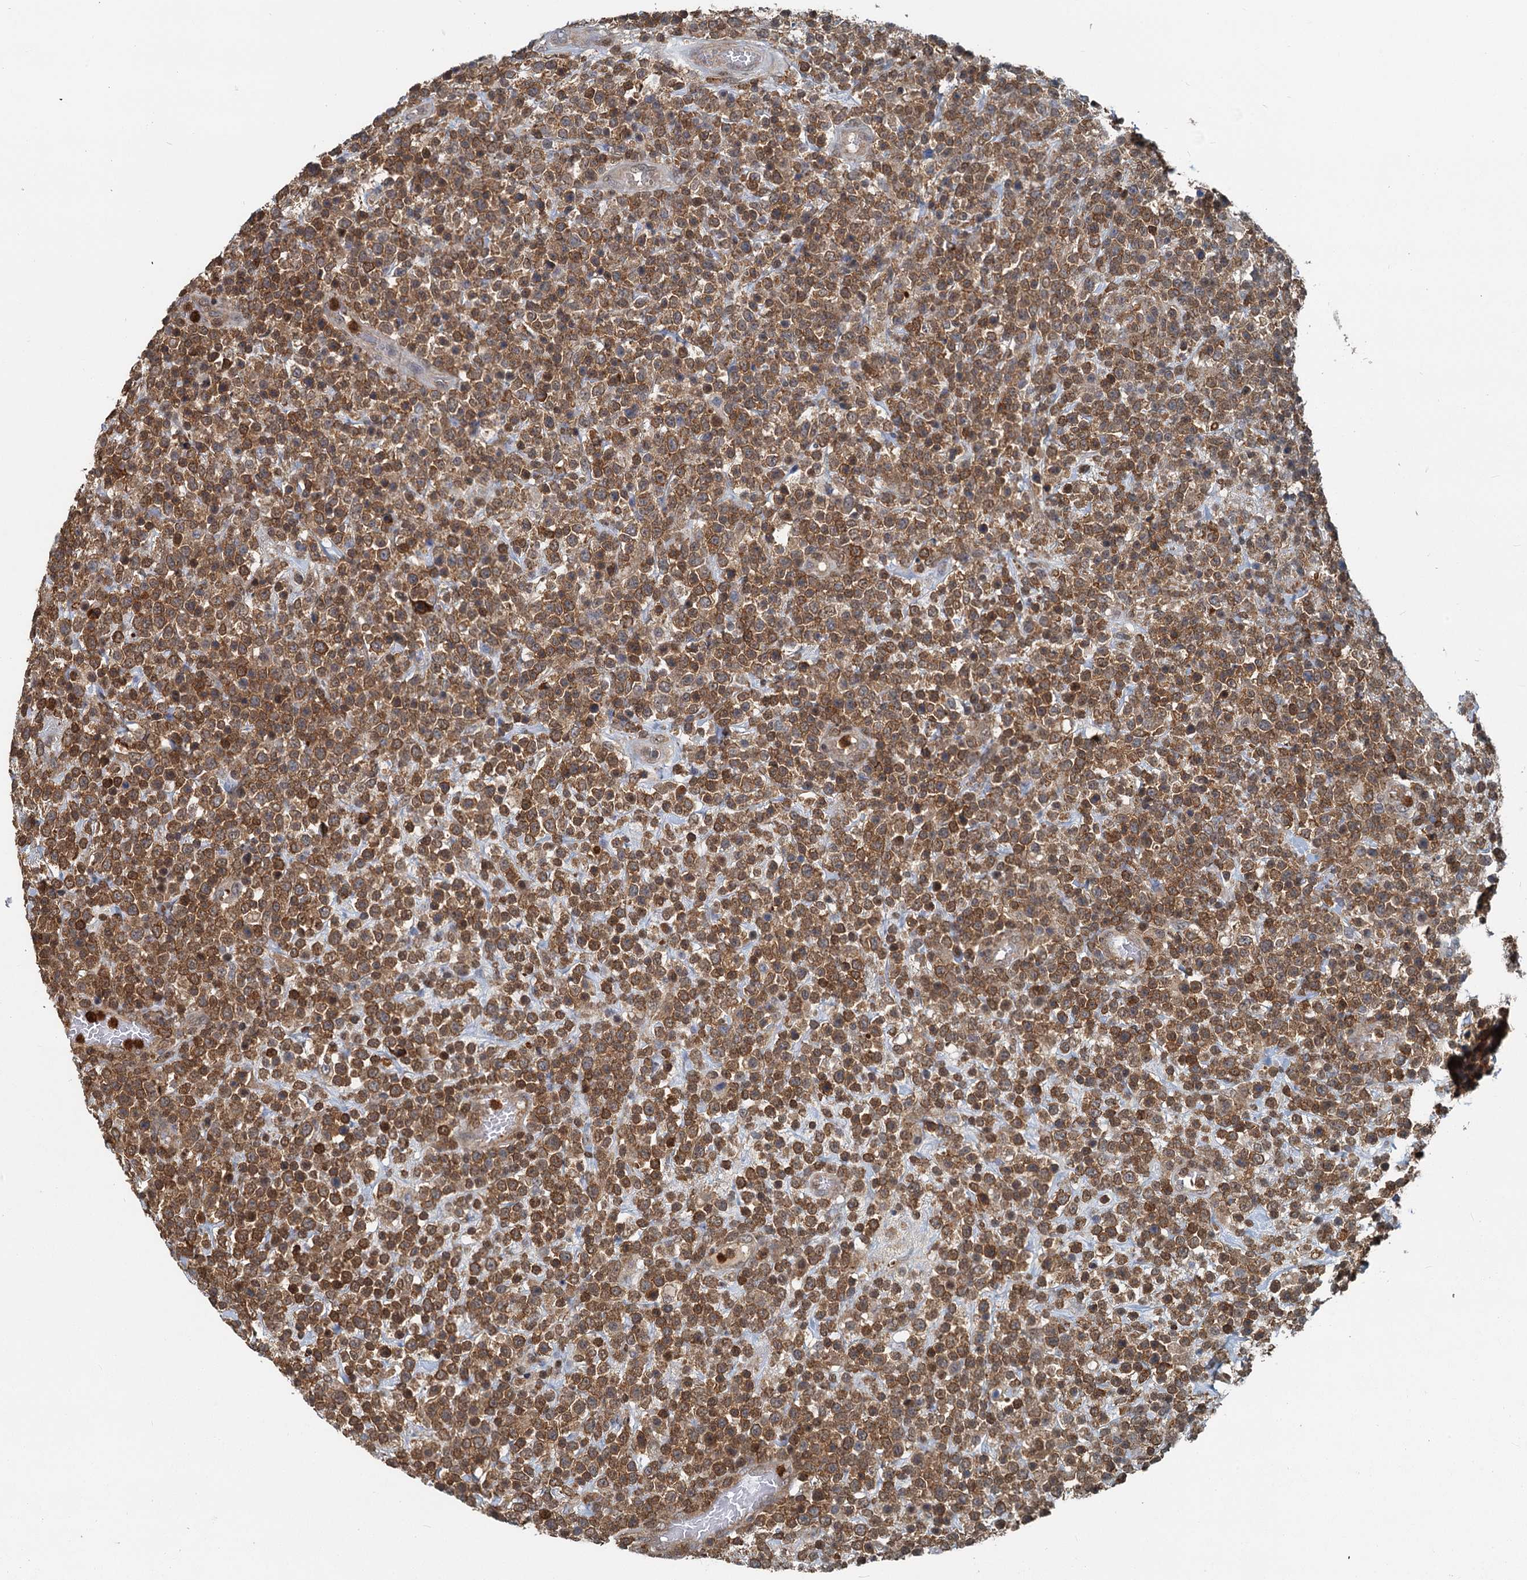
{"staining": {"intensity": "strong", "quantity": ">75%", "location": "cytoplasmic/membranous"}, "tissue": "lymphoma", "cell_type": "Tumor cells", "image_type": "cancer", "snomed": [{"axis": "morphology", "description": "Malignant lymphoma, non-Hodgkin's type, High grade"}, {"axis": "topography", "description": "Colon"}], "caption": "Malignant lymphoma, non-Hodgkin's type (high-grade) stained with a brown dye displays strong cytoplasmic/membranous positive positivity in approximately >75% of tumor cells.", "gene": "GPI", "patient": {"sex": "female", "age": 53}}